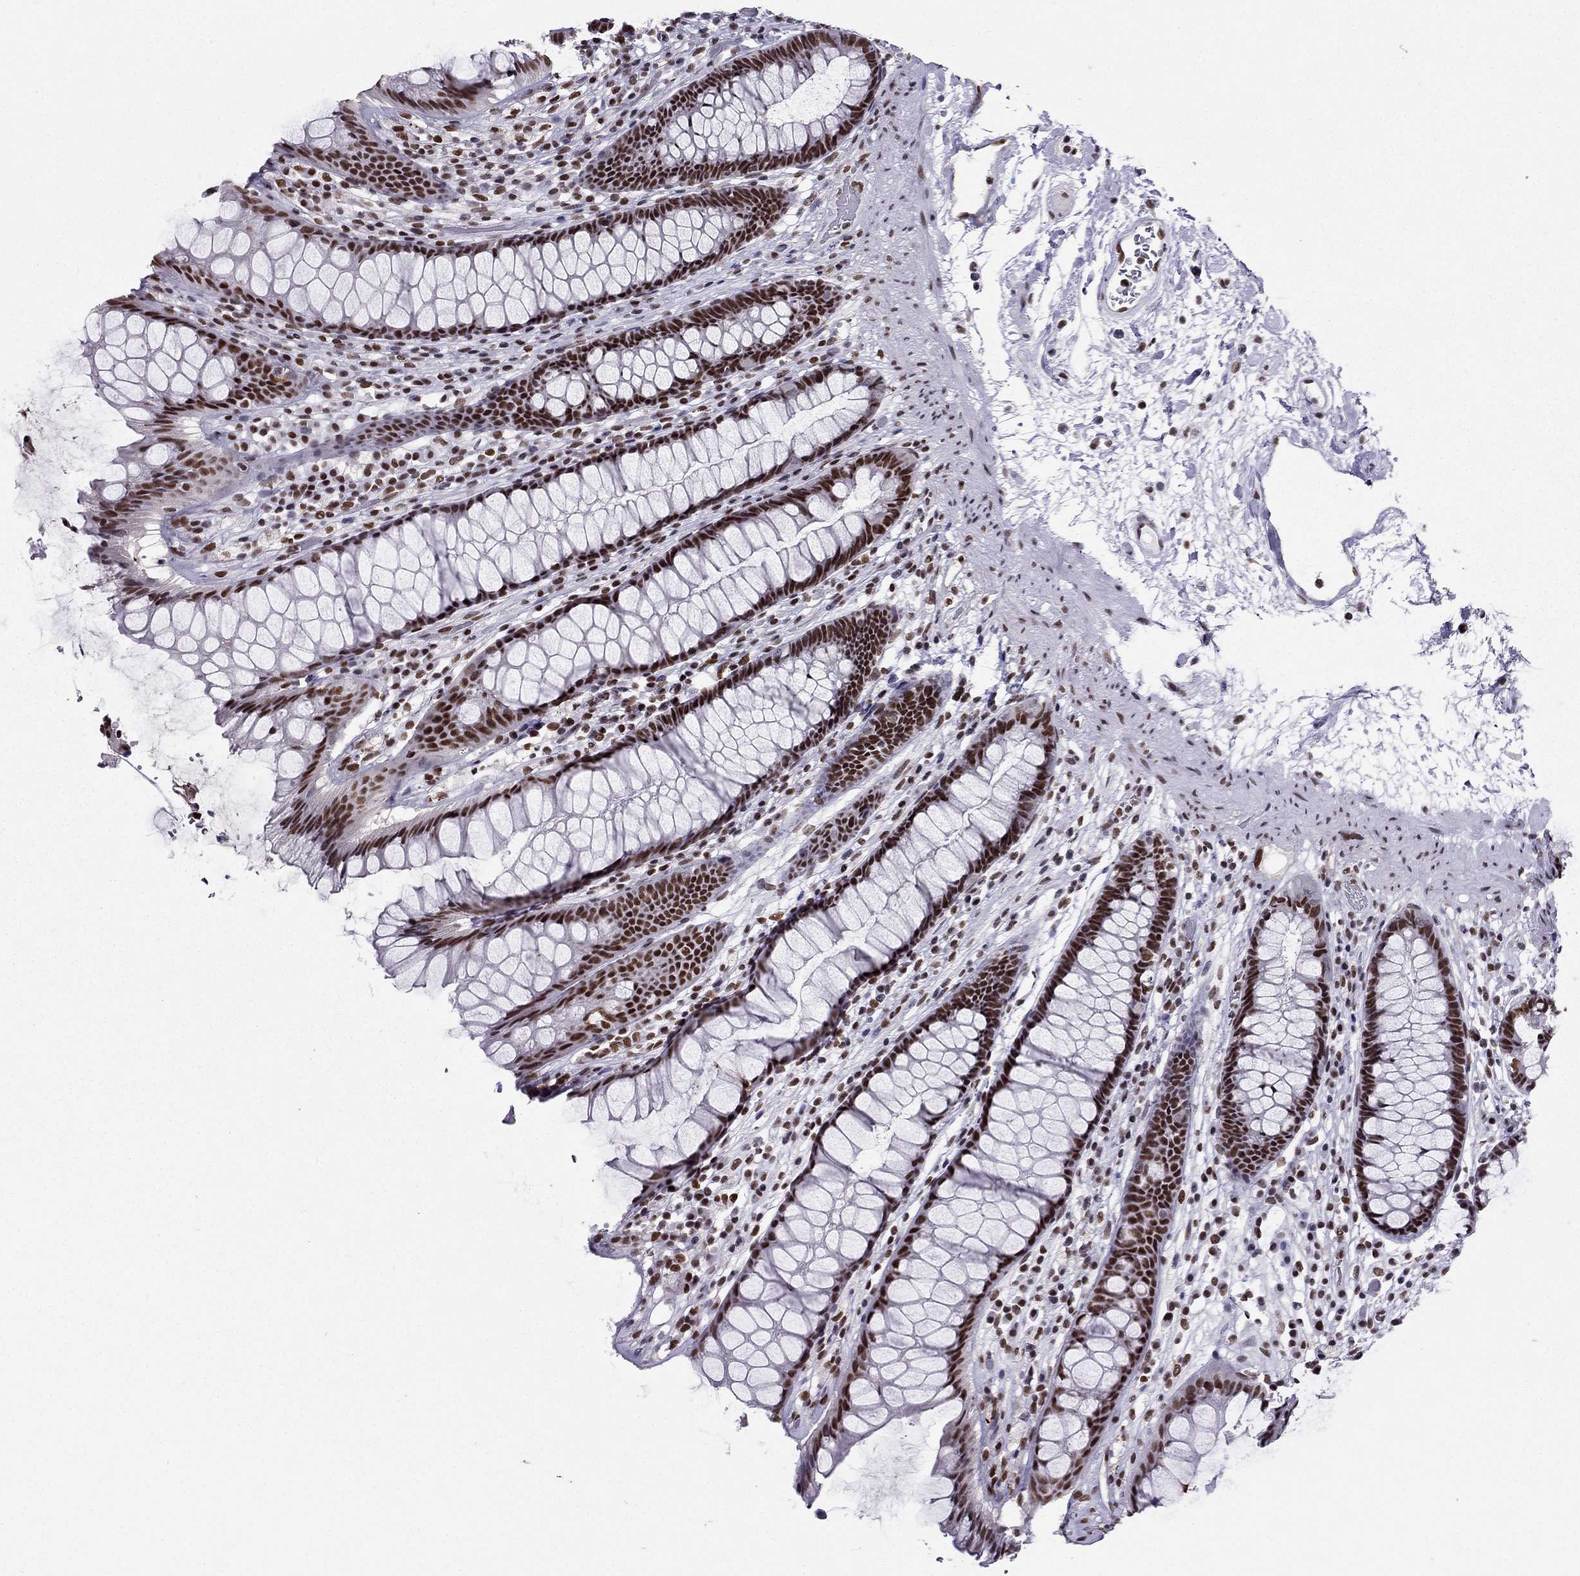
{"staining": {"intensity": "strong", "quantity": ">75%", "location": "nuclear"}, "tissue": "rectum", "cell_type": "Glandular cells", "image_type": "normal", "snomed": [{"axis": "morphology", "description": "Normal tissue, NOS"}, {"axis": "topography", "description": "Rectum"}], "caption": "IHC (DAB) staining of benign rectum exhibits strong nuclear protein staining in about >75% of glandular cells. (DAB IHC with brightfield microscopy, high magnification).", "gene": "ZNF420", "patient": {"sex": "male", "age": 72}}